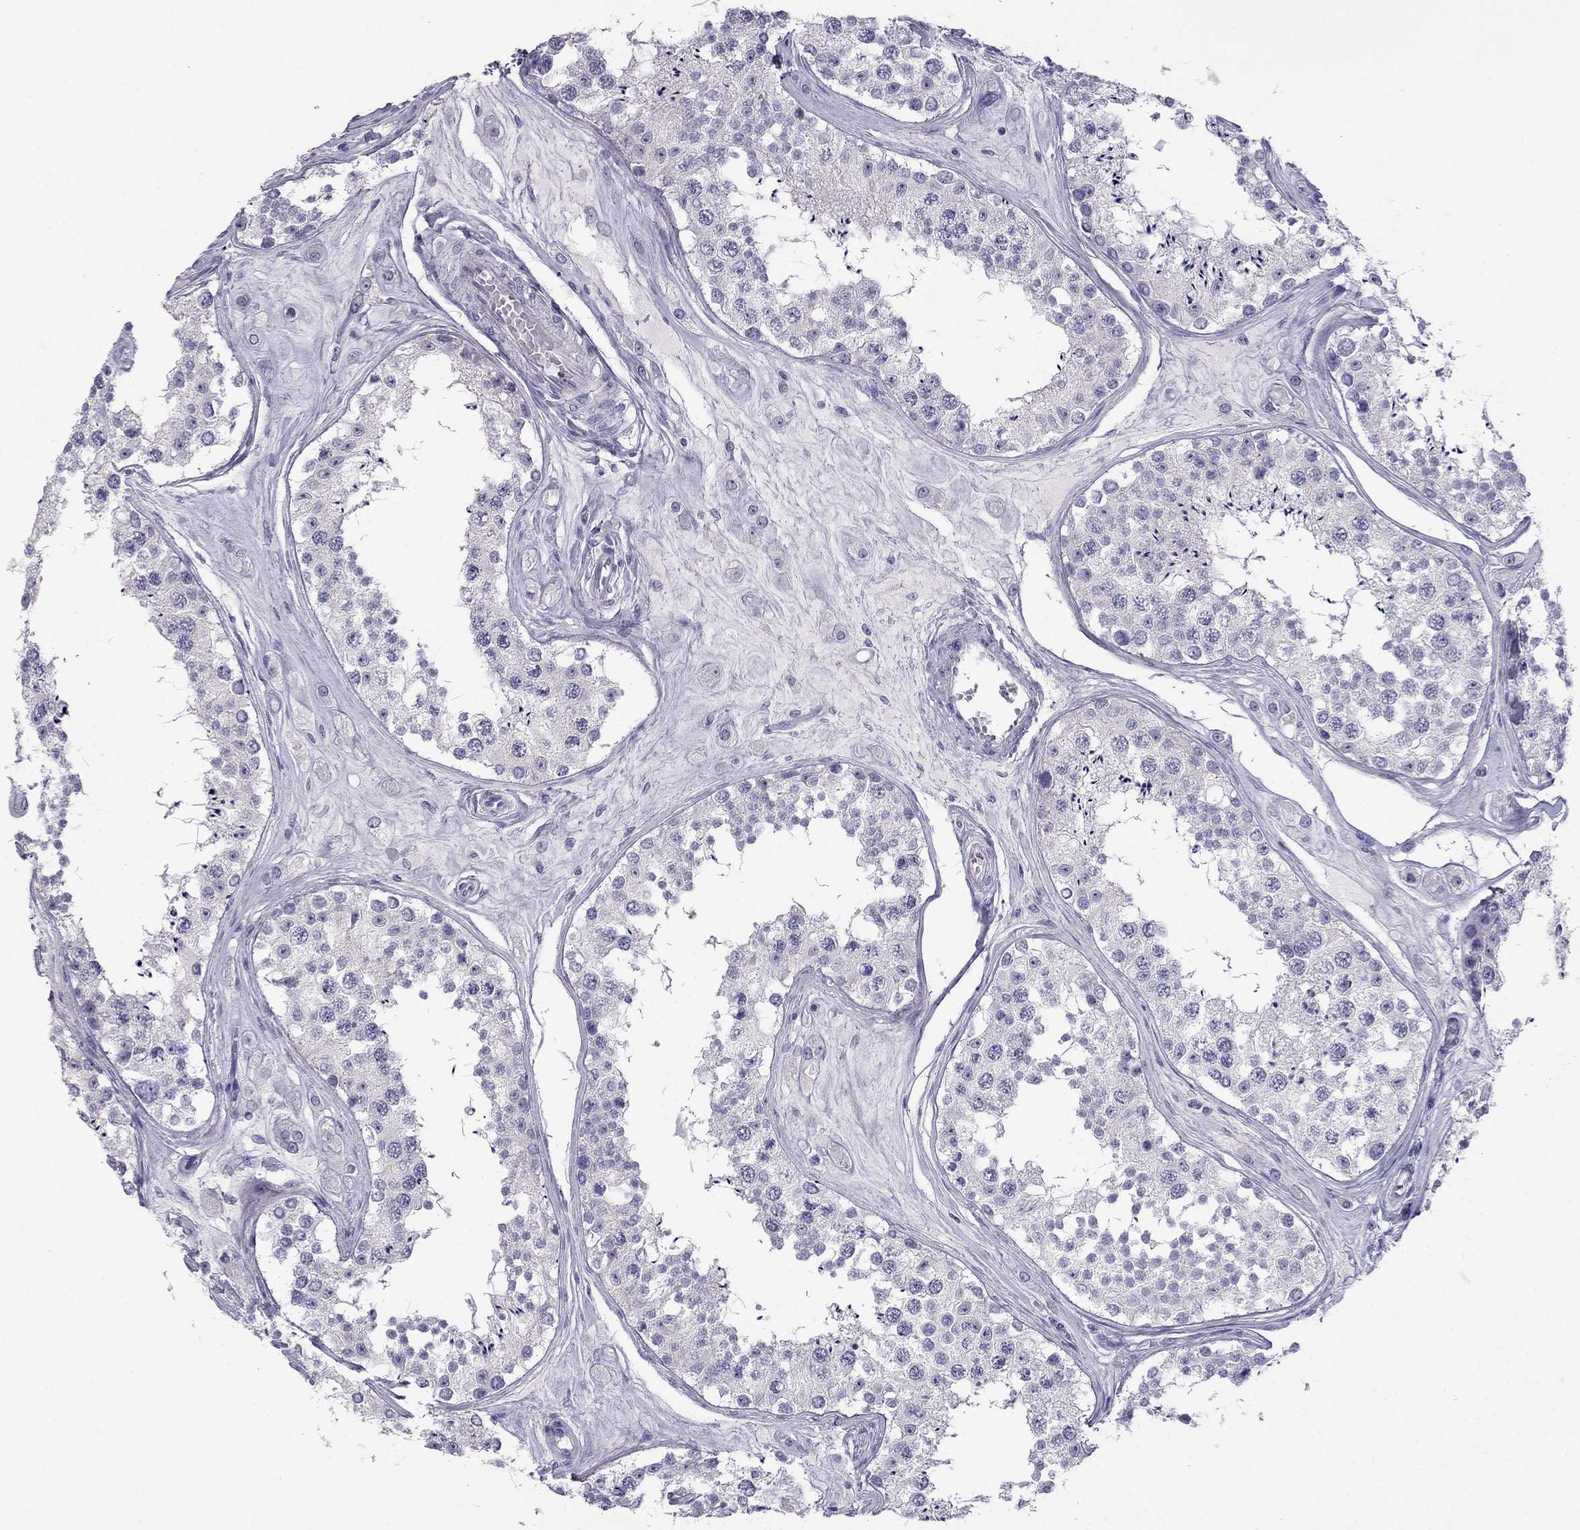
{"staining": {"intensity": "negative", "quantity": "none", "location": "none"}, "tissue": "testis", "cell_type": "Cells in seminiferous ducts", "image_type": "normal", "snomed": [{"axis": "morphology", "description": "Normal tissue, NOS"}, {"axis": "topography", "description": "Testis"}], "caption": "There is no significant positivity in cells in seminiferous ducts of testis.", "gene": "ERC2", "patient": {"sex": "male", "age": 25}}